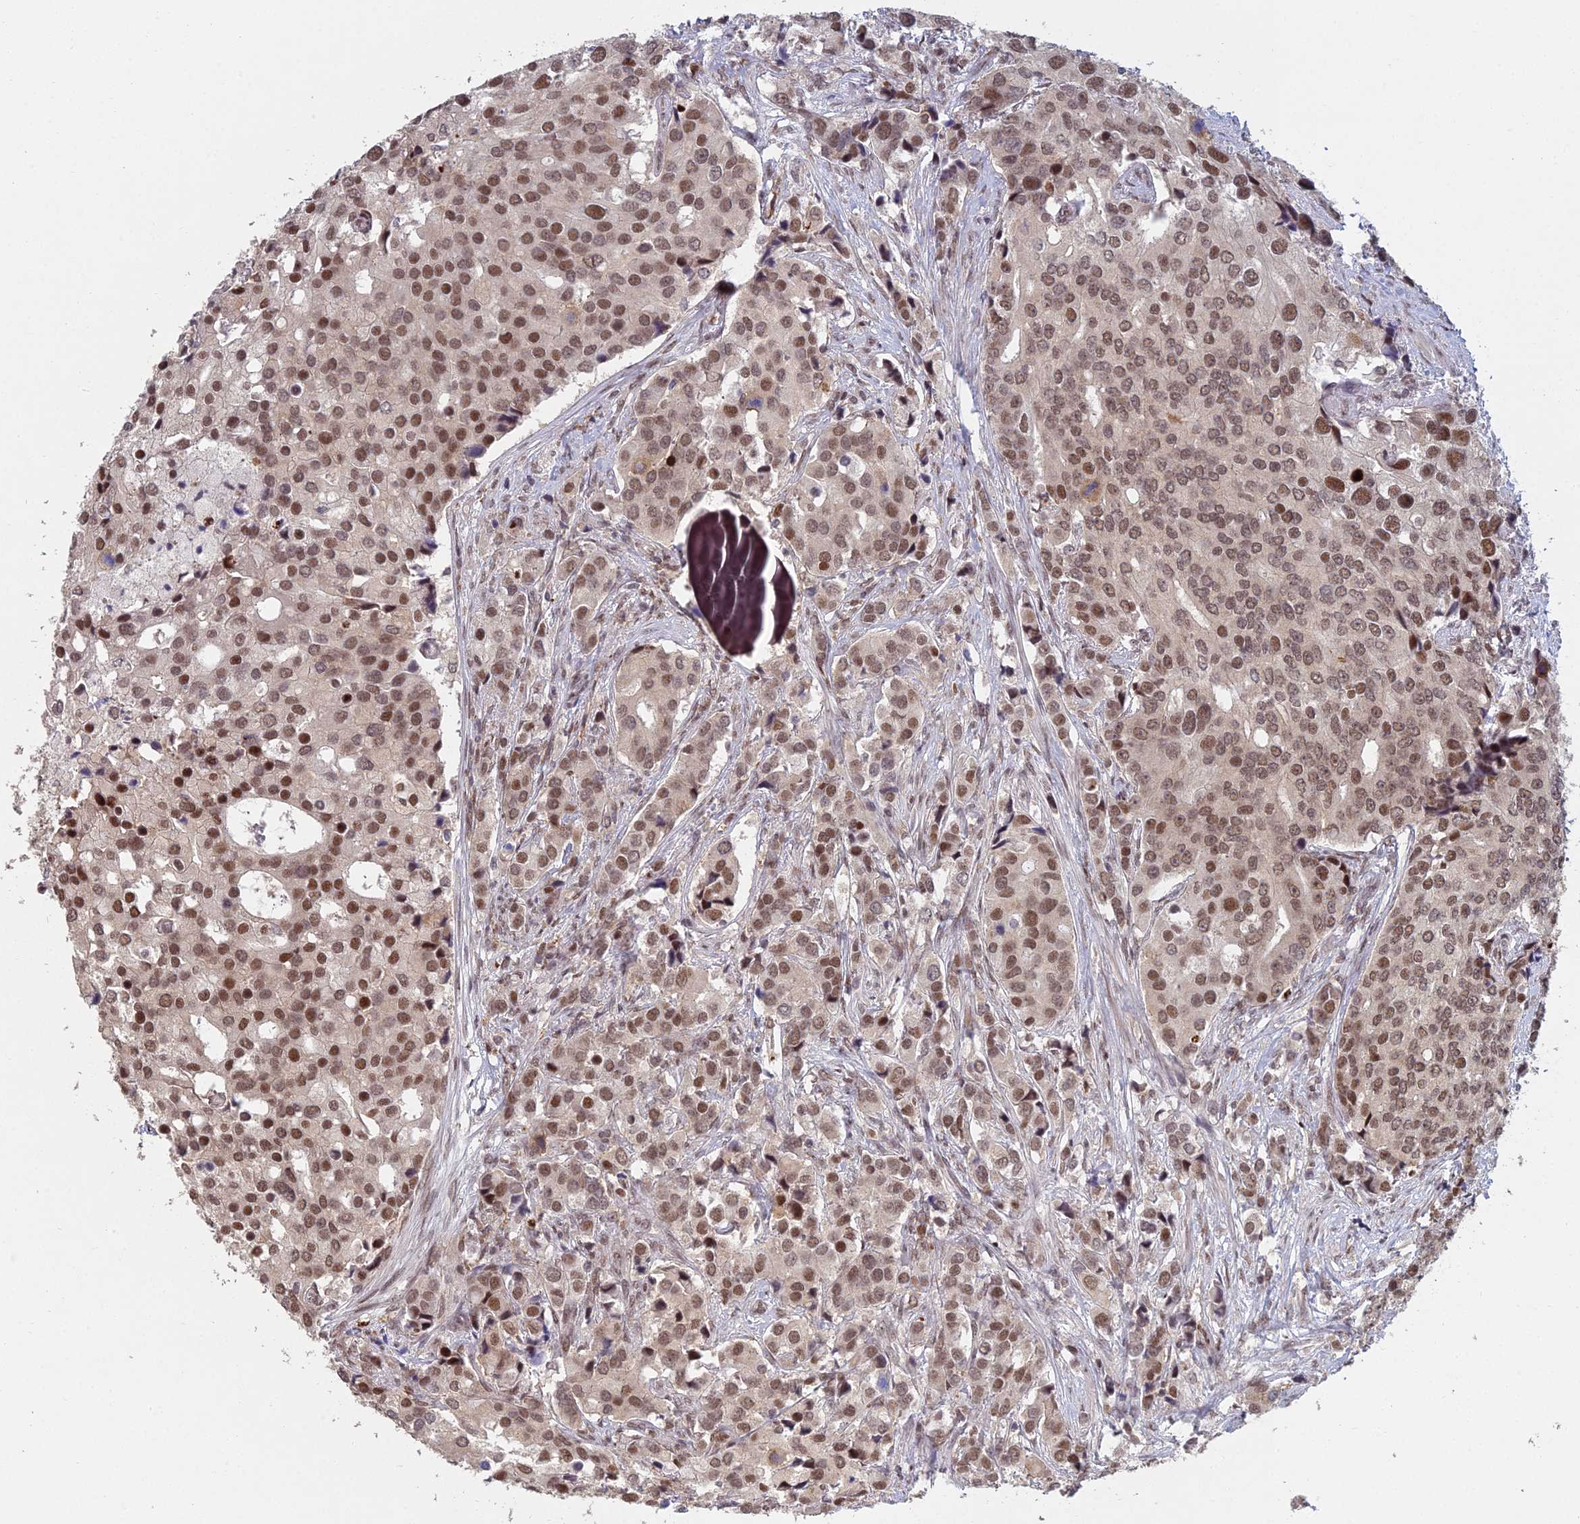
{"staining": {"intensity": "moderate", "quantity": "25%-75%", "location": "nuclear"}, "tissue": "prostate cancer", "cell_type": "Tumor cells", "image_type": "cancer", "snomed": [{"axis": "morphology", "description": "Adenocarcinoma, High grade"}, {"axis": "topography", "description": "Prostate"}], "caption": "Moderate nuclear expression is present in approximately 25%-75% of tumor cells in high-grade adenocarcinoma (prostate). (DAB (3,3'-diaminobenzidine) IHC, brown staining for protein, blue staining for nuclei).", "gene": "ABHD17A", "patient": {"sex": "male", "age": 62}}